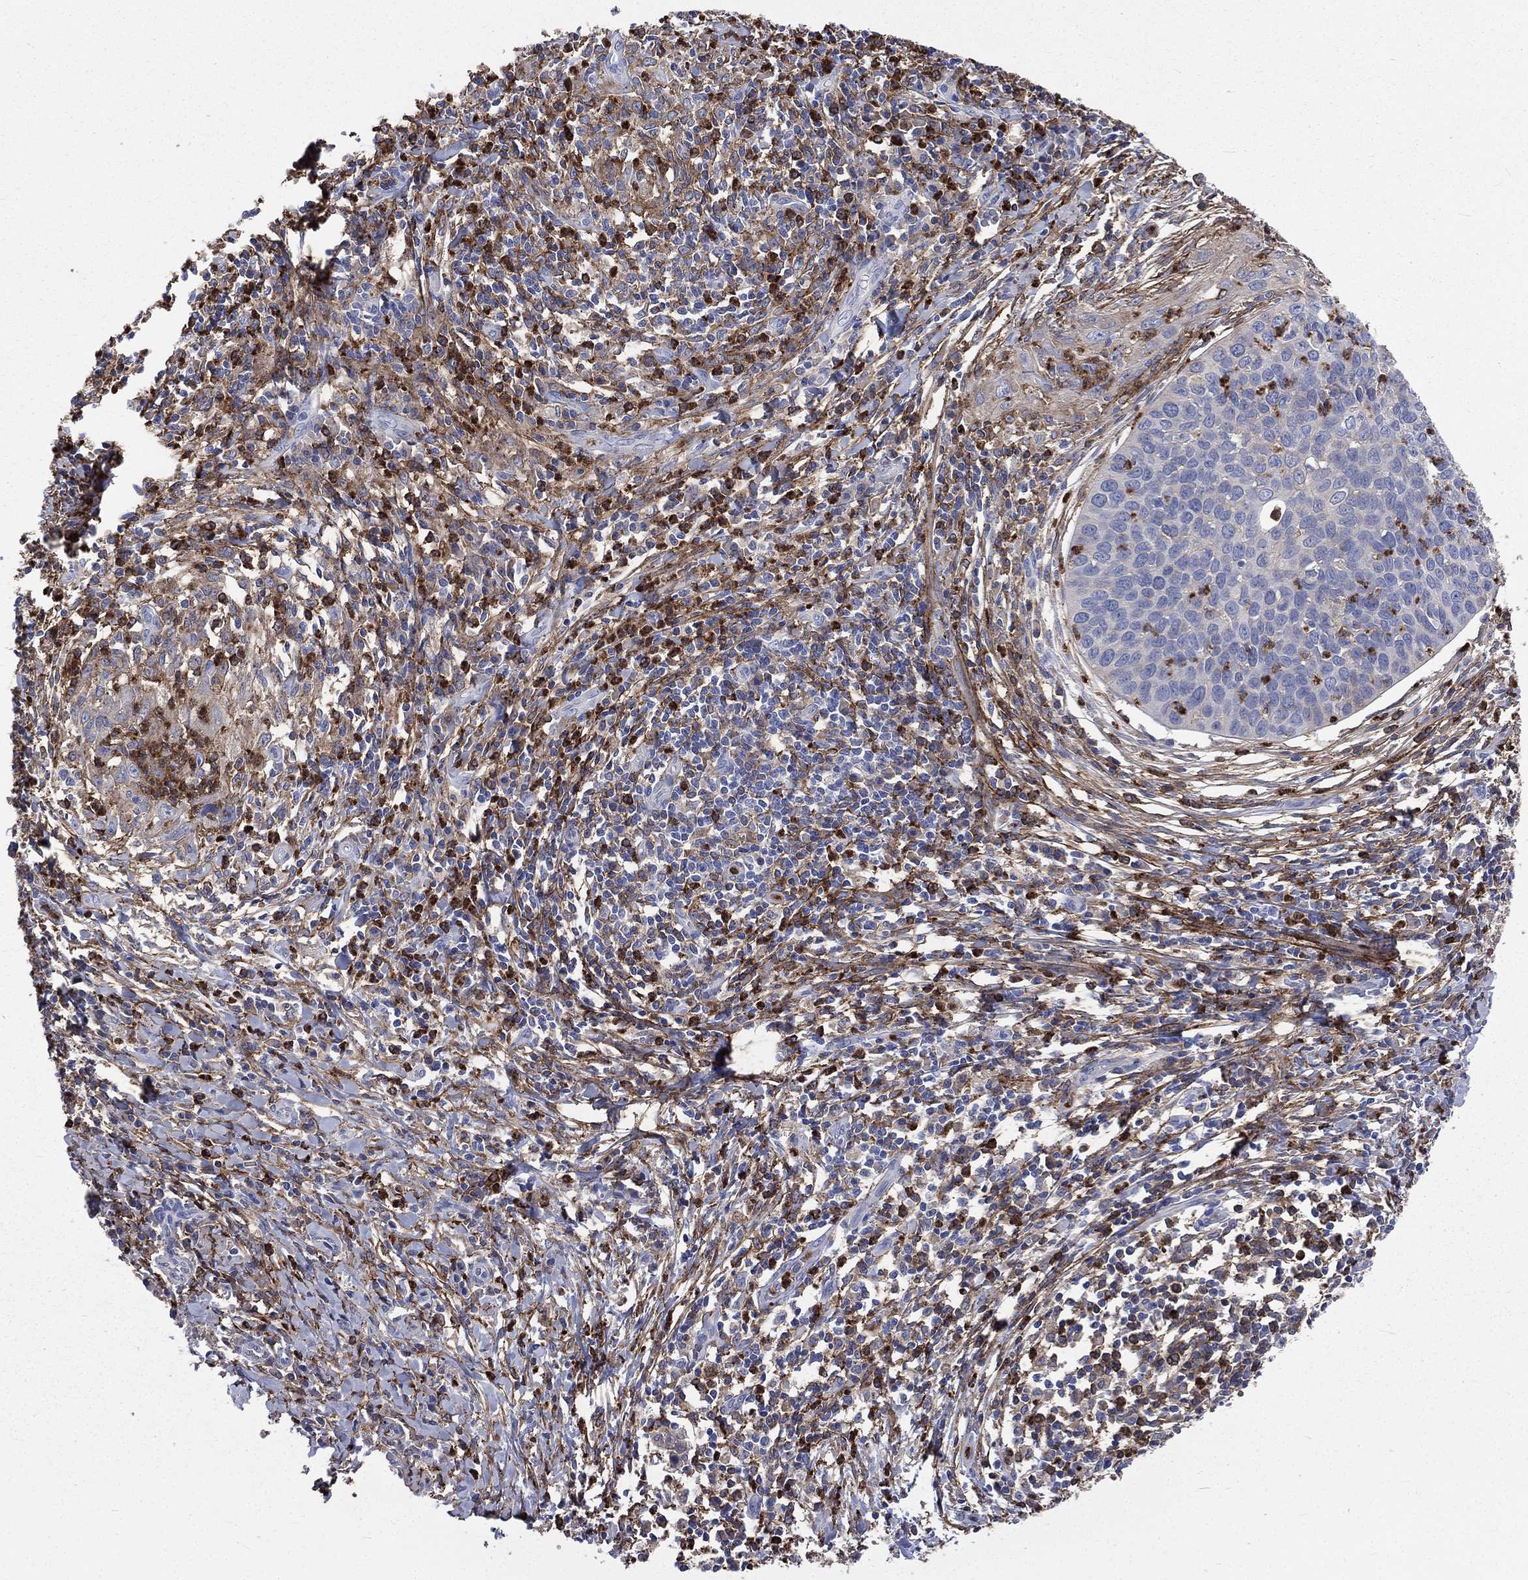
{"staining": {"intensity": "negative", "quantity": "none", "location": "none"}, "tissue": "cervical cancer", "cell_type": "Tumor cells", "image_type": "cancer", "snomed": [{"axis": "morphology", "description": "Squamous cell carcinoma, NOS"}, {"axis": "topography", "description": "Cervix"}], "caption": "Cervical squamous cell carcinoma was stained to show a protein in brown. There is no significant staining in tumor cells. (Stains: DAB immunohistochemistry (IHC) with hematoxylin counter stain, Microscopy: brightfield microscopy at high magnification).", "gene": "BASP1", "patient": {"sex": "female", "age": 26}}